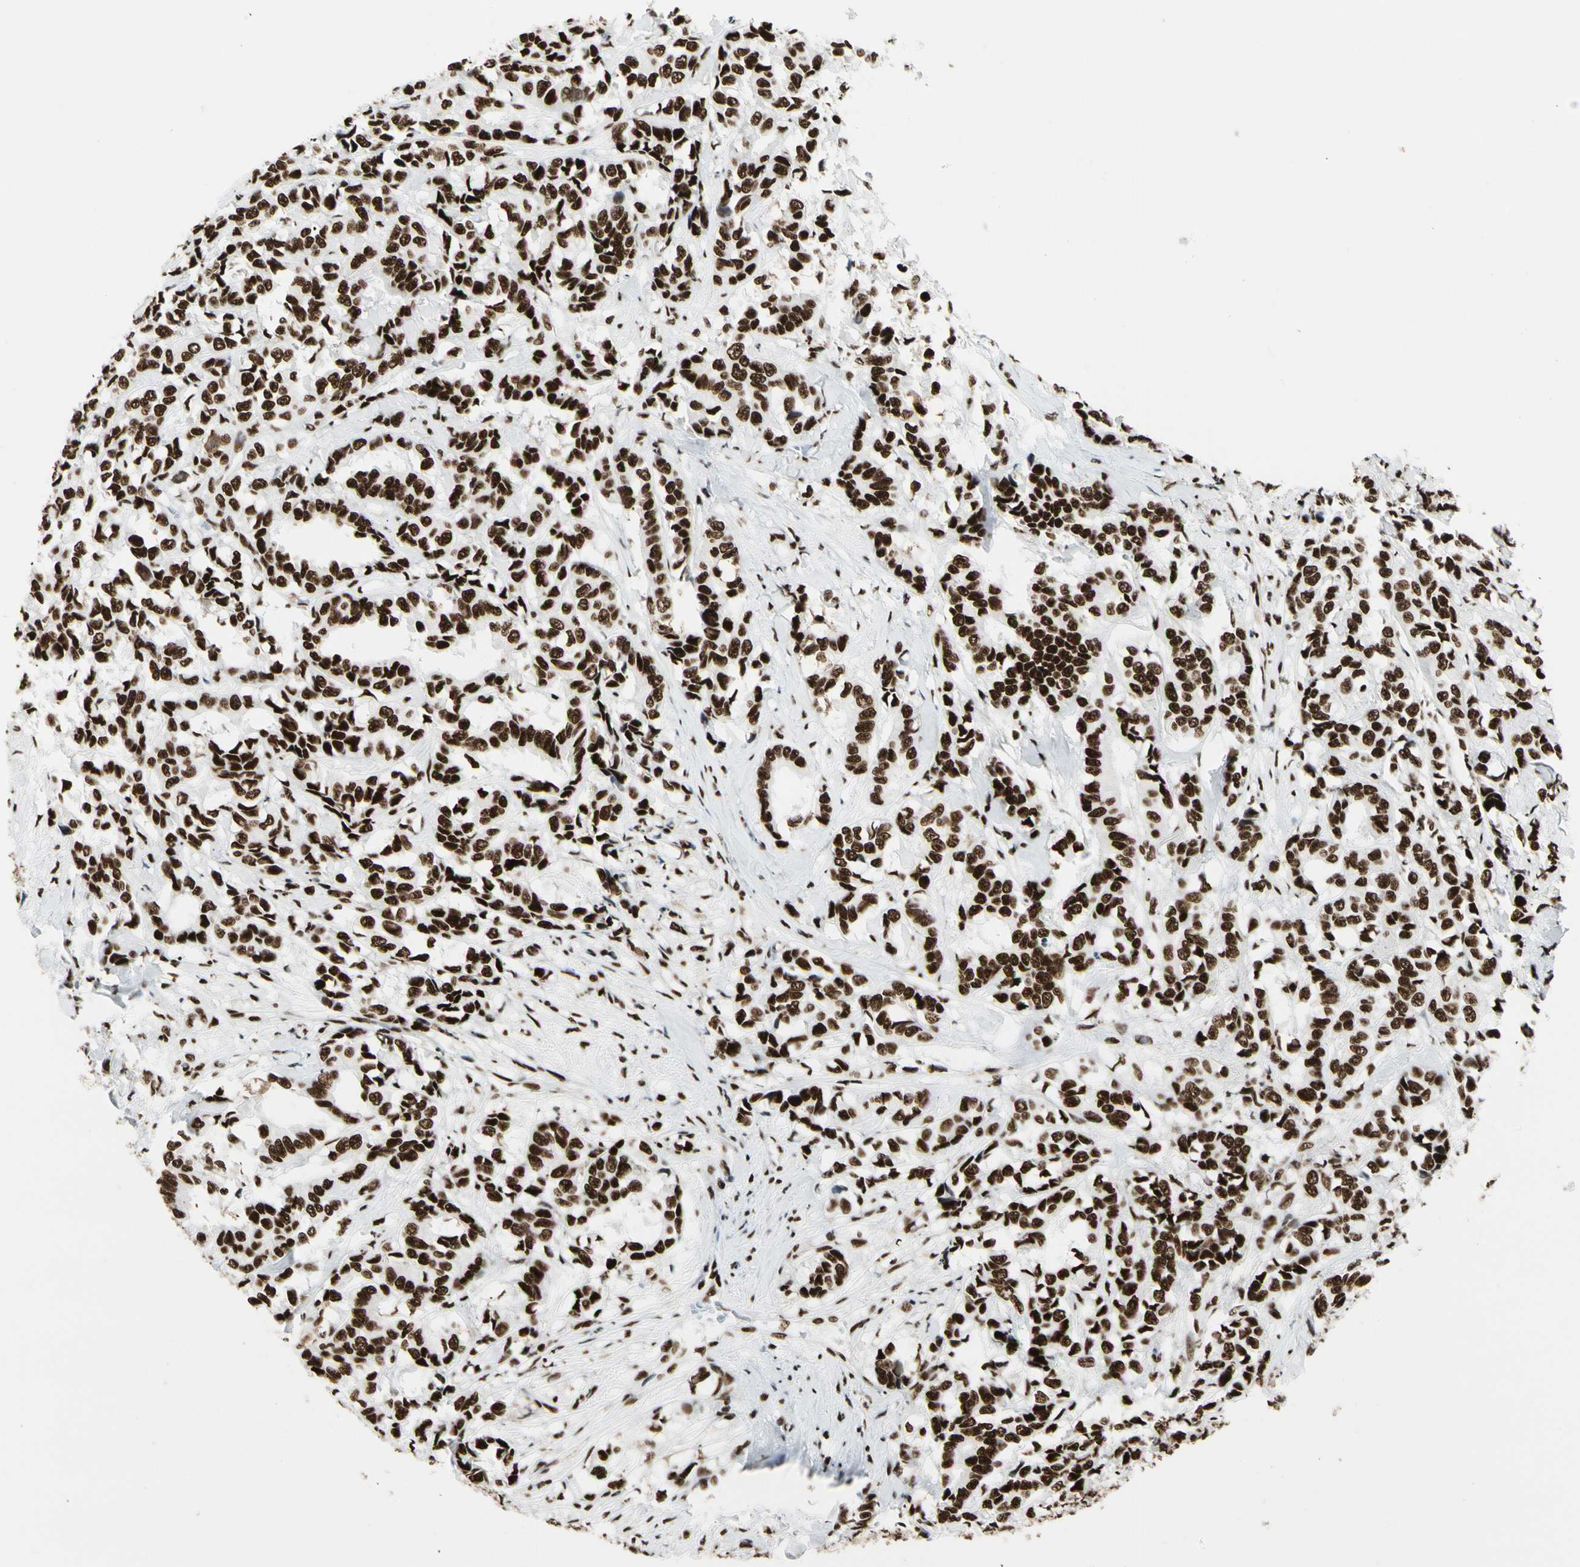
{"staining": {"intensity": "strong", "quantity": ">75%", "location": "nuclear"}, "tissue": "breast cancer", "cell_type": "Tumor cells", "image_type": "cancer", "snomed": [{"axis": "morphology", "description": "Duct carcinoma"}, {"axis": "topography", "description": "Breast"}], "caption": "Human breast infiltrating ductal carcinoma stained with a protein marker exhibits strong staining in tumor cells.", "gene": "CCAR1", "patient": {"sex": "female", "age": 87}}